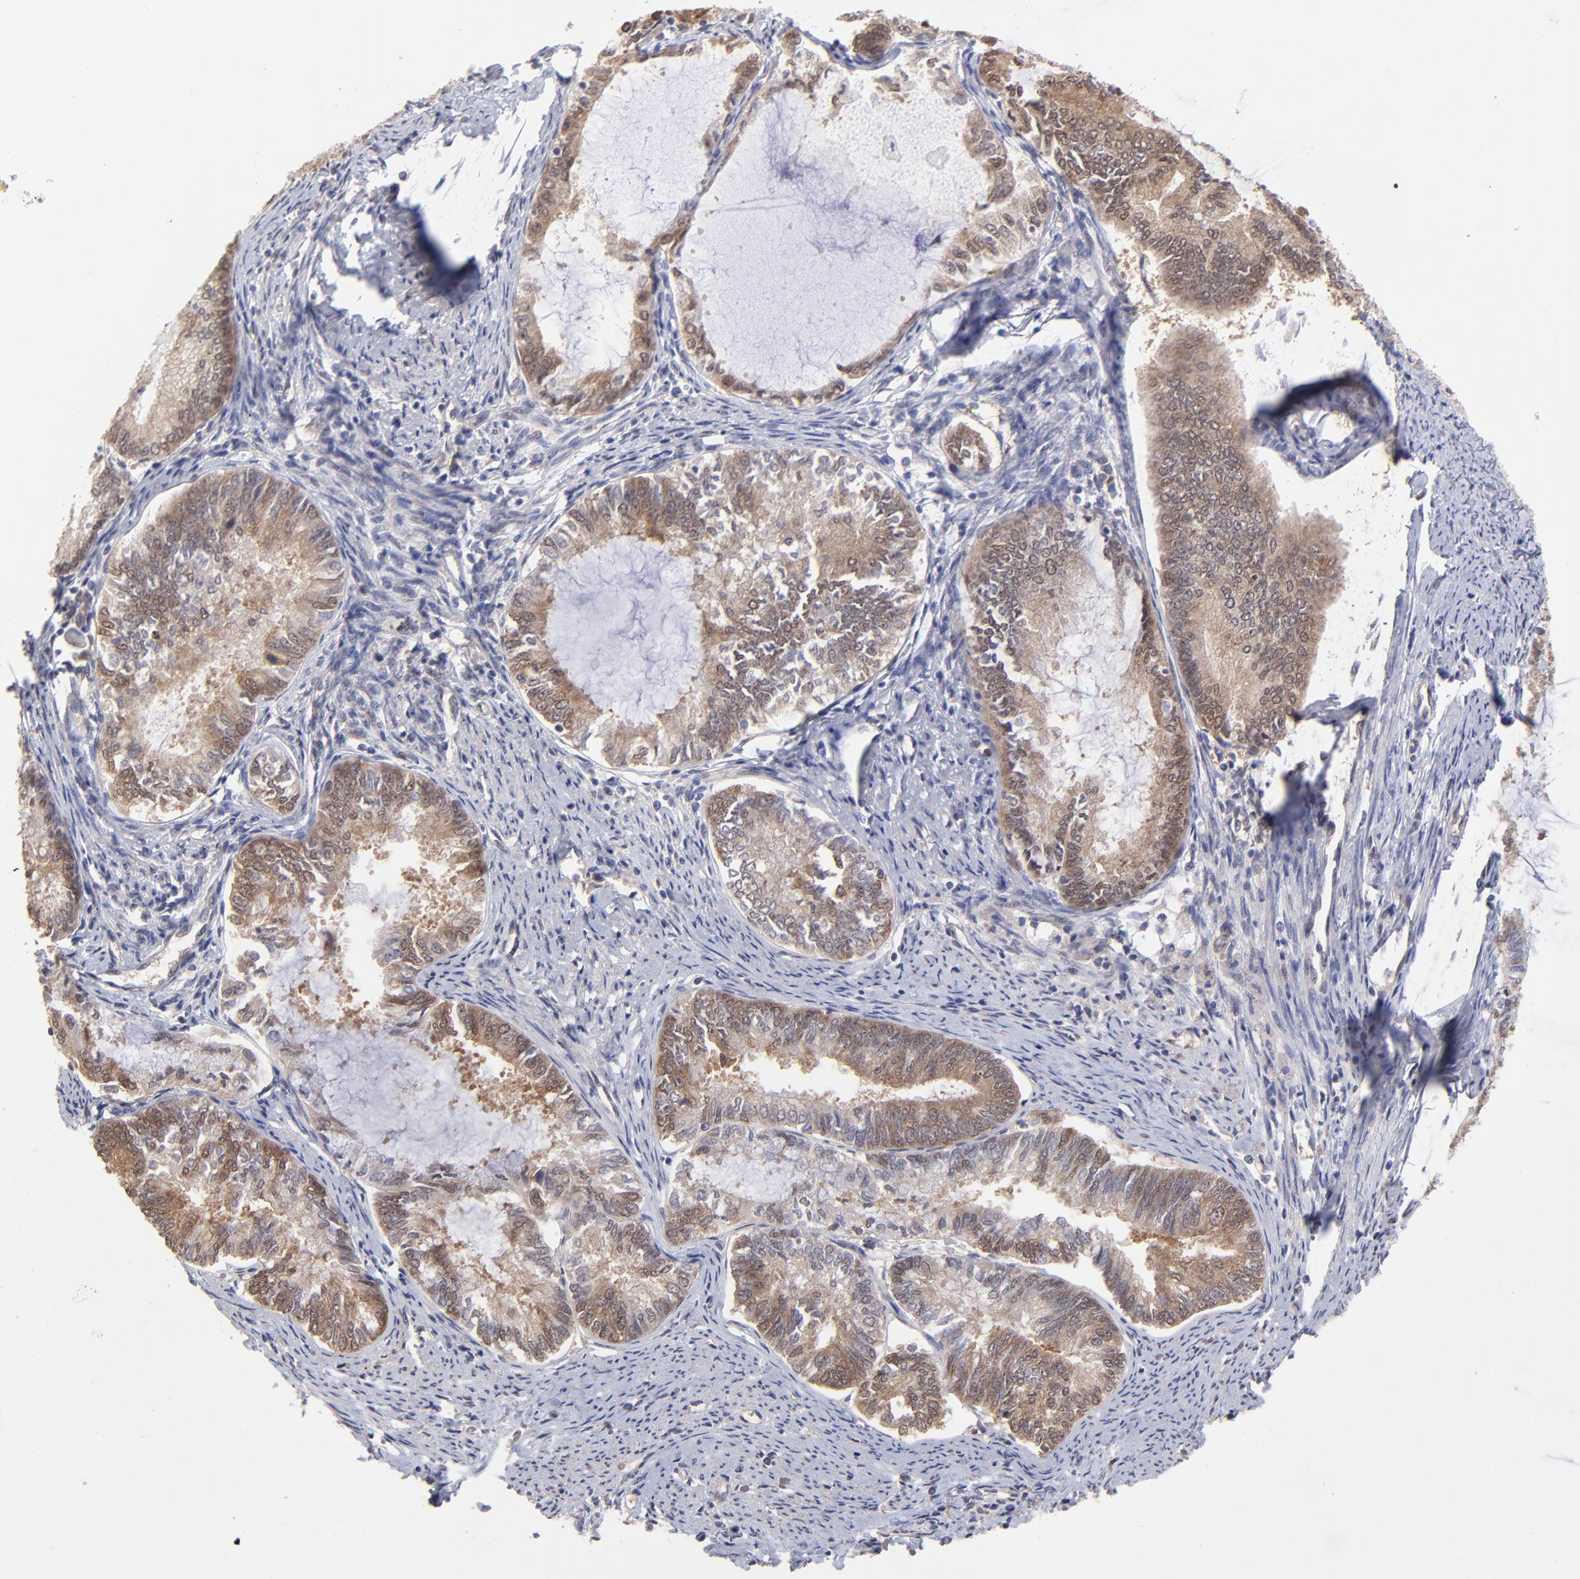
{"staining": {"intensity": "moderate", "quantity": ">75%", "location": "cytoplasmic/membranous"}, "tissue": "endometrial cancer", "cell_type": "Tumor cells", "image_type": "cancer", "snomed": [{"axis": "morphology", "description": "Adenocarcinoma, NOS"}, {"axis": "topography", "description": "Endometrium"}], "caption": "A medium amount of moderate cytoplasmic/membranous expression is identified in about >75% of tumor cells in endometrial adenocarcinoma tissue.", "gene": "UBE2E3", "patient": {"sex": "female", "age": 86}}